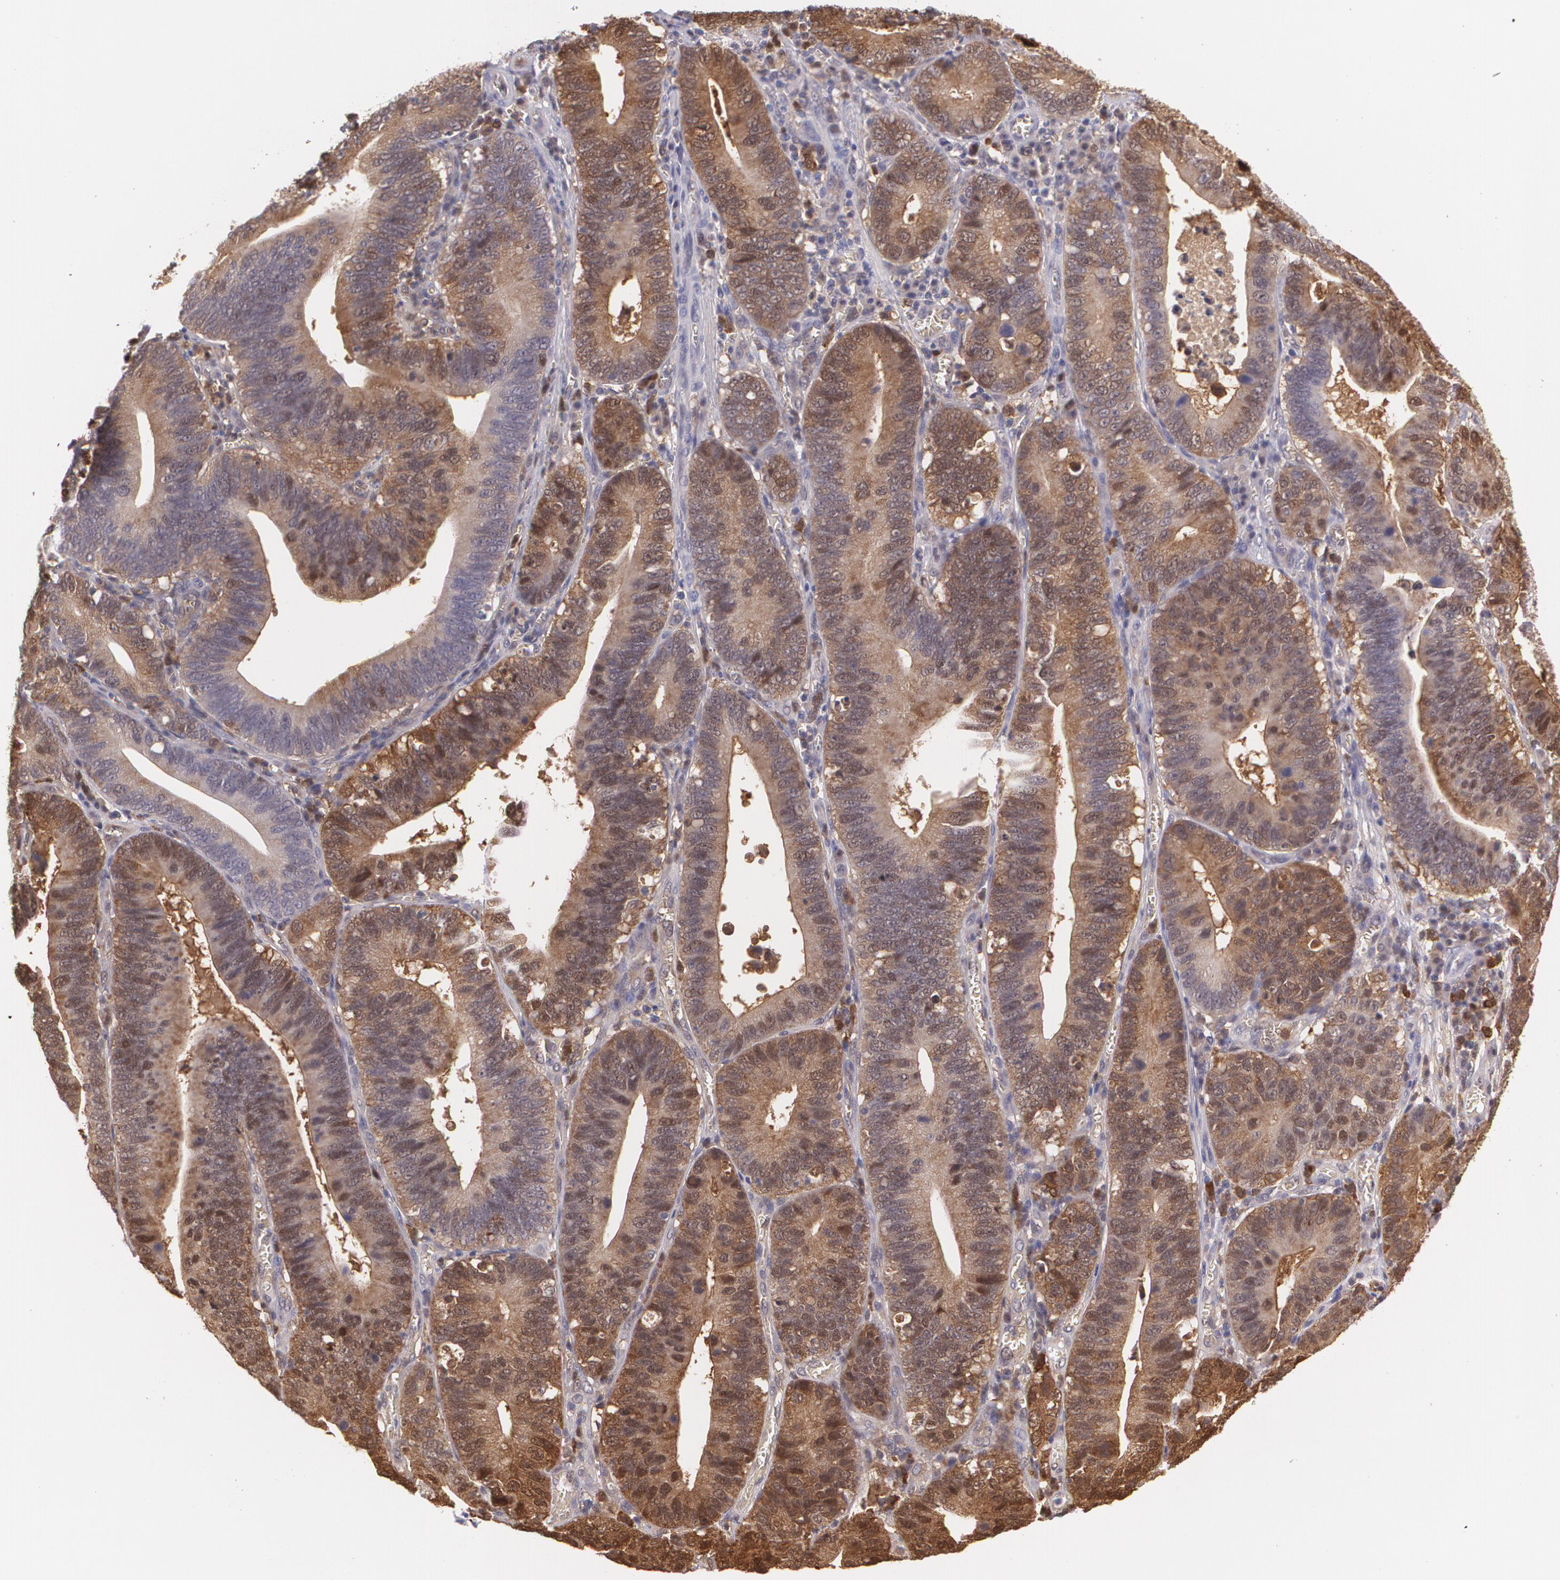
{"staining": {"intensity": "strong", "quantity": ">75%", "location": "cytoplasmic/membranous,nuclear"}, "tissue": "stomach cancer", "cell_type": "Tumor cells", "image_type": "cancer", "snomed": [{"axis": "morphology", "description": "Adenocarcinoma, NOS"}, {"axis": "topography", "description": "Stomach"}, {"axis": "topography", "description": "Gastric cardia"}], "caption": "A brown stain highlights strong cytoplasmic/membranous and nuclear positivity of a protein in stomach adenocarcinoma tumor cells.", "gene": "HSPH1", "patient": {"sex": "male", "age": 59}}